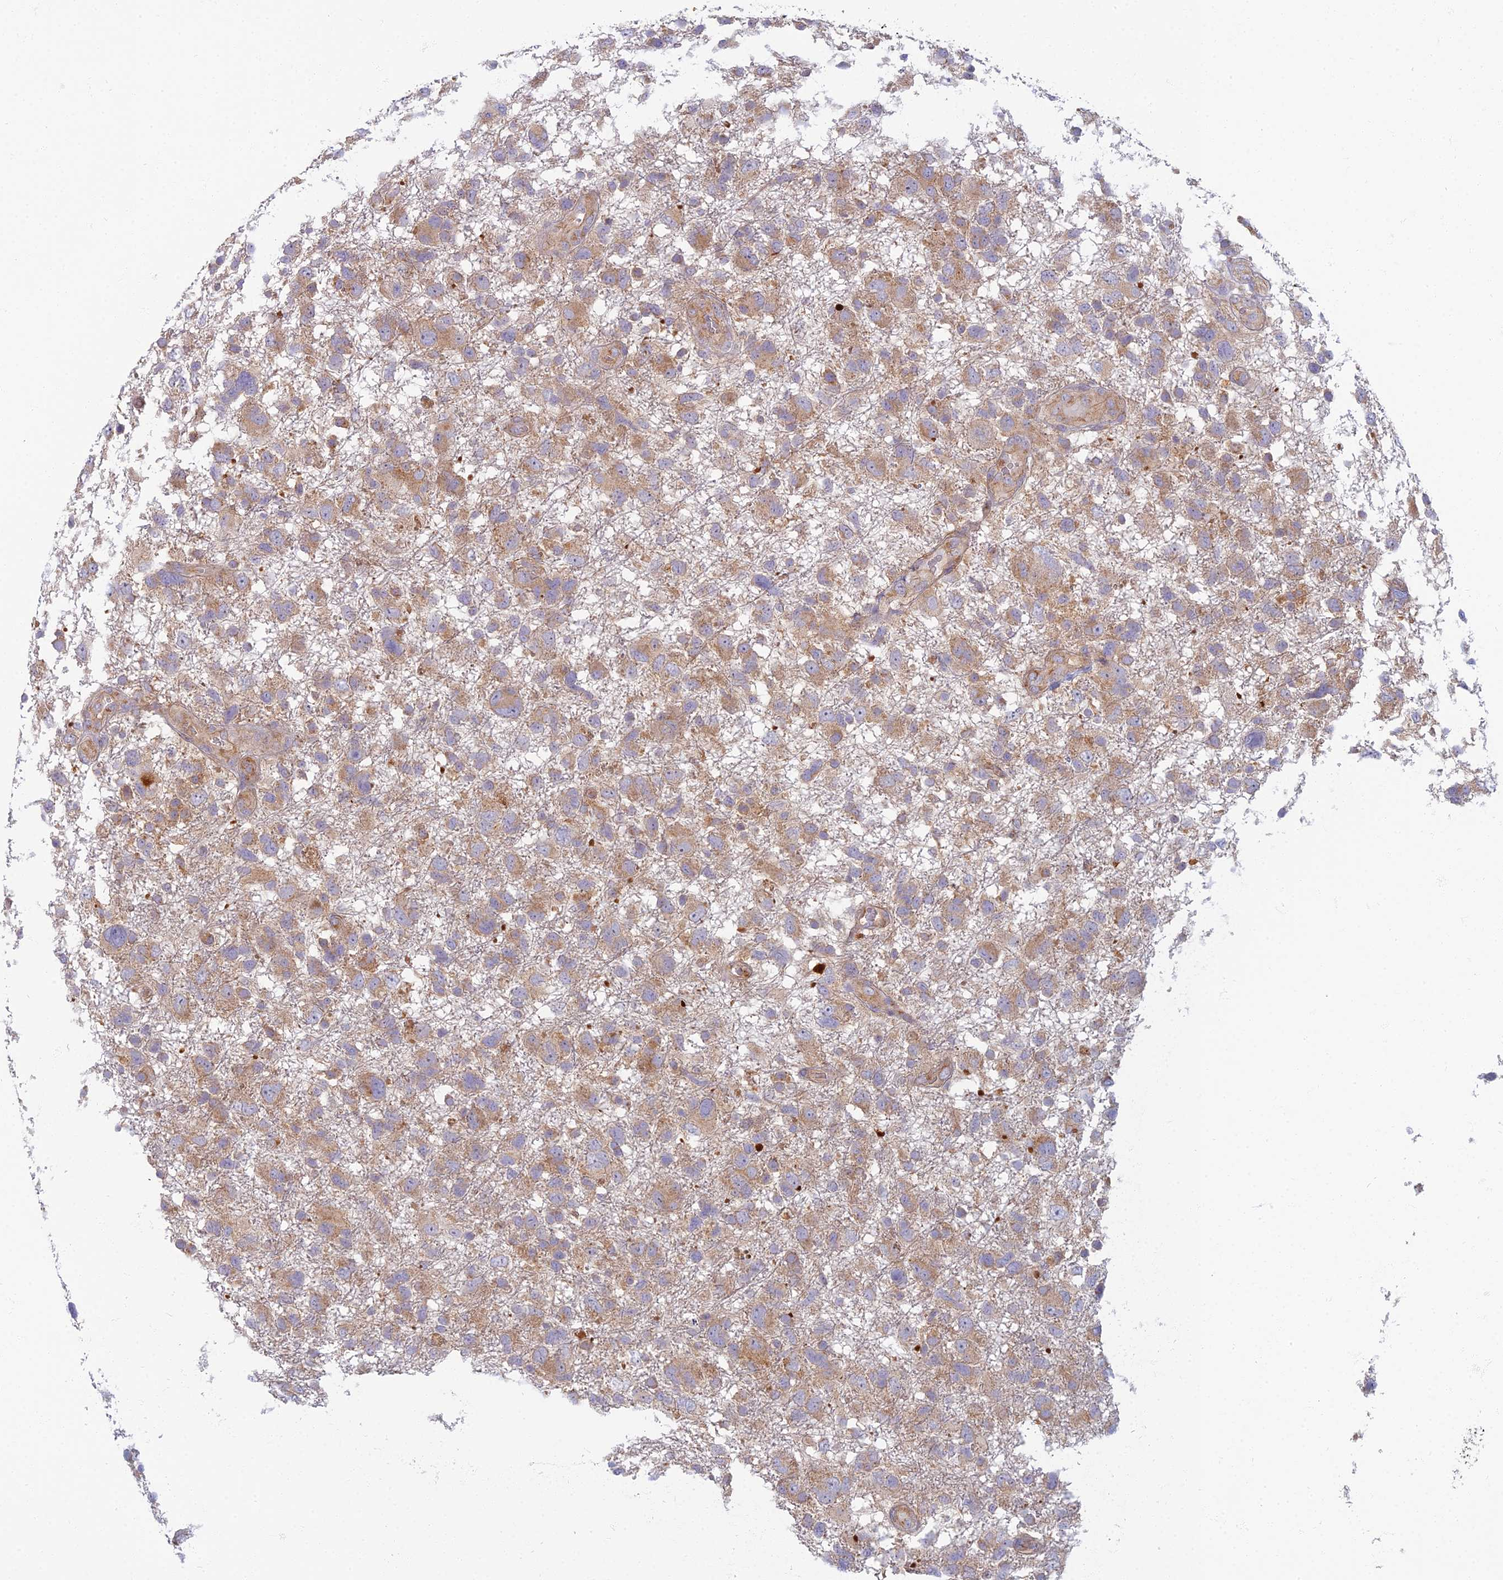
{"staining": {"intensity": "moderate", "quantity": "25%-75%", "location": "cytoplasmic/membranous"}, "tissue": "glioma", "cell_type": "Tumor cells", "image_type": "cancer", "snomed": [{"axis": "morphology", "description": "Glioma, malignant, High grade"}, {"axis": "topography", "description": "Brain"}], "caption": "Brown immunohistochemical staining in human glioma exhibits moderate cytoplasmic/membranous positivity in approximately 25%-75% of tumor cells.", "gene": "PROX2", "patient": {"sex": "male", "age": 61}}